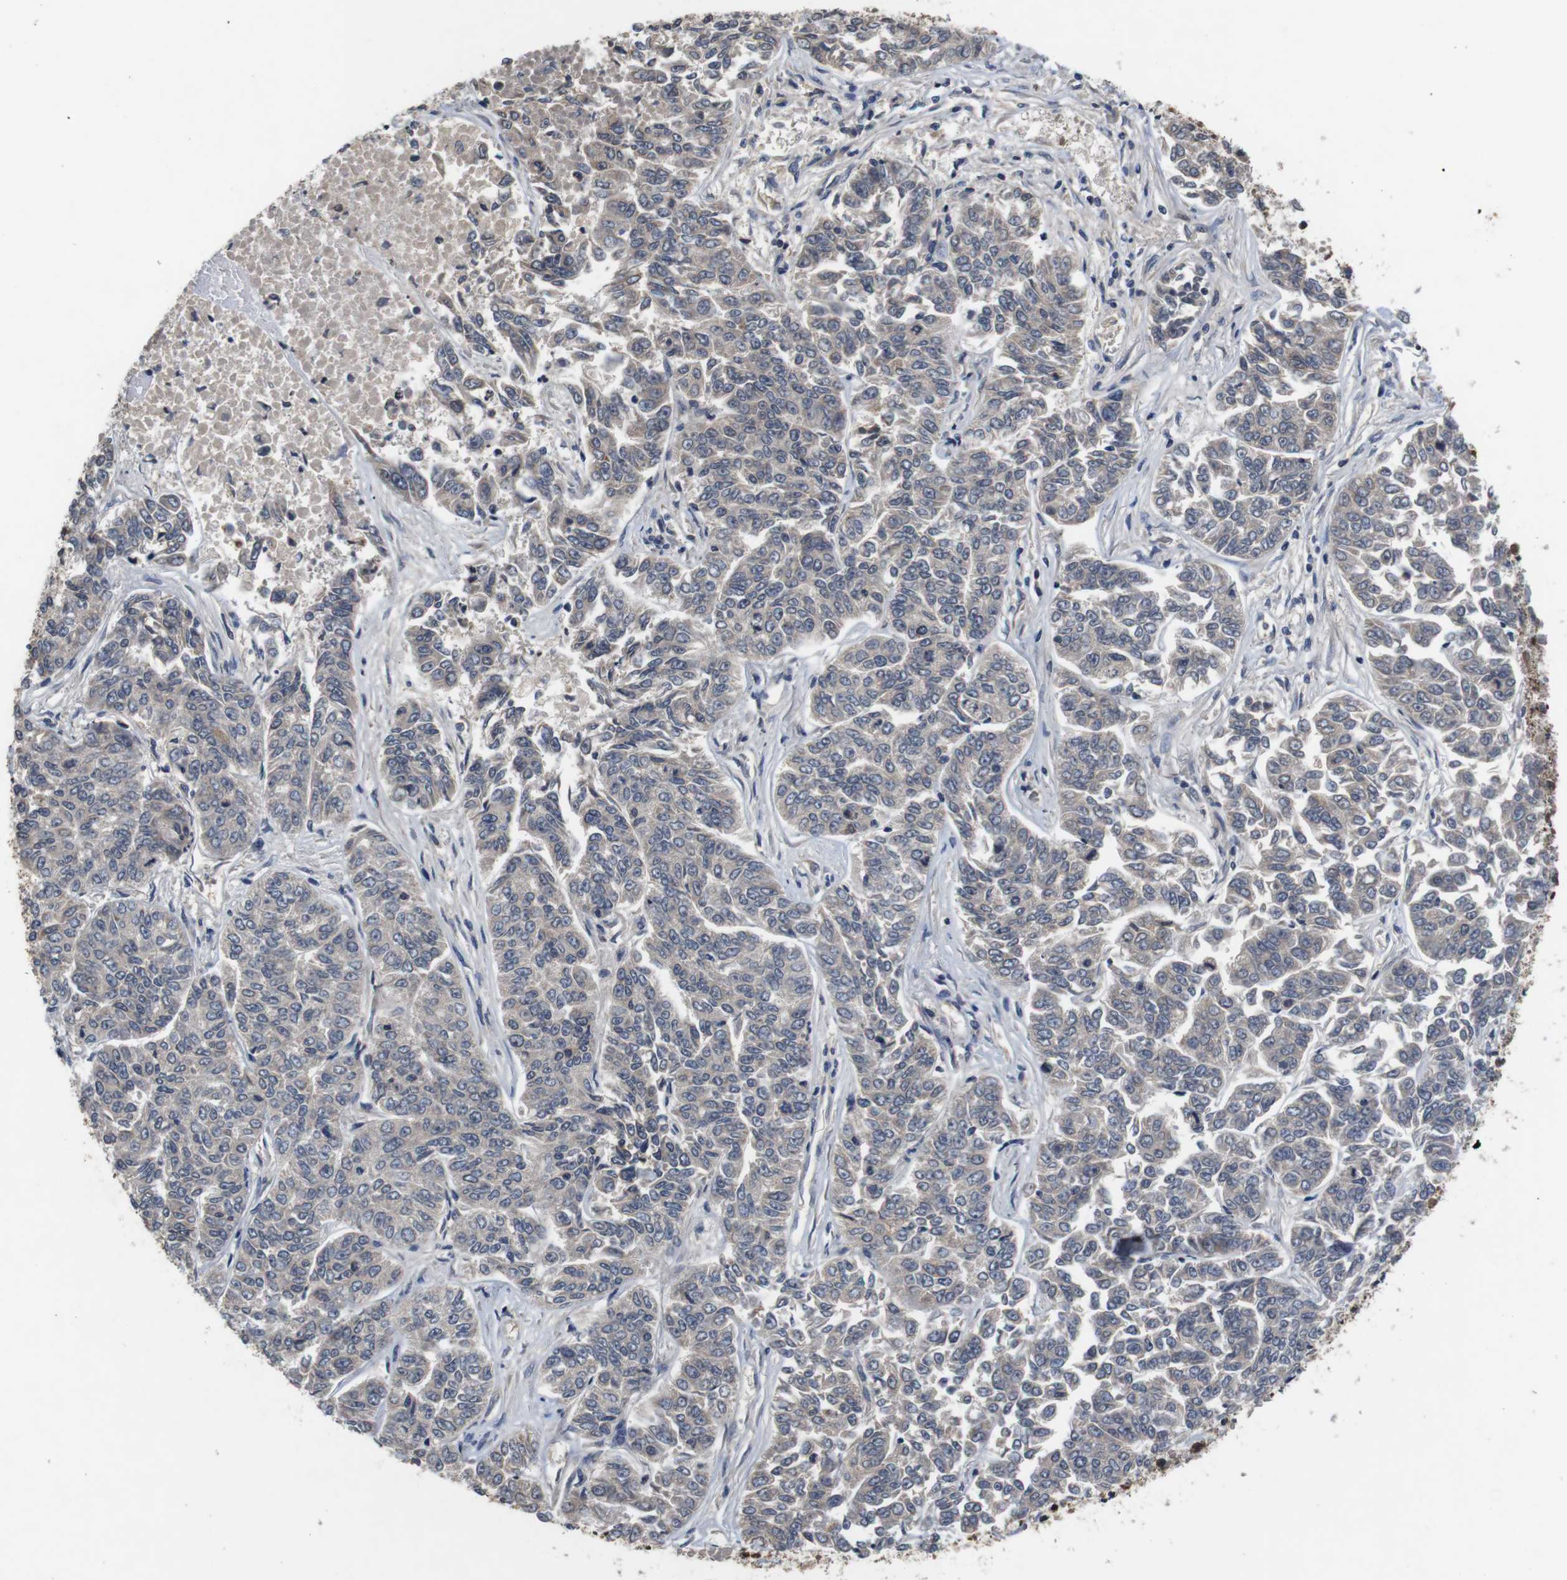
{"staining": {"intensity": "weak", "quantity": "25%-75%", "location": "cytoplasmic/membranous"}, "tissue": "lung cancer", "cell_type": "Tumor cells", "image_type": "cancer", "snomed": [{"axis": "morphology", "description": "Adenocarcinoma, NOS"}, {"axis": "topography", "description": "Lung"}], "caption": "IHC image of neoplastic tissue: human lung adenocarcinoma stained using immunohistochemistry (IHC) shows low levels of weak protein expression localized specifically in the cytoplasmic/membranous of tumor cells, appearing as a cytoplasmic/membranous brown color.", "gene": "FADD", "patient": {"sex": "male", "age": 84}}